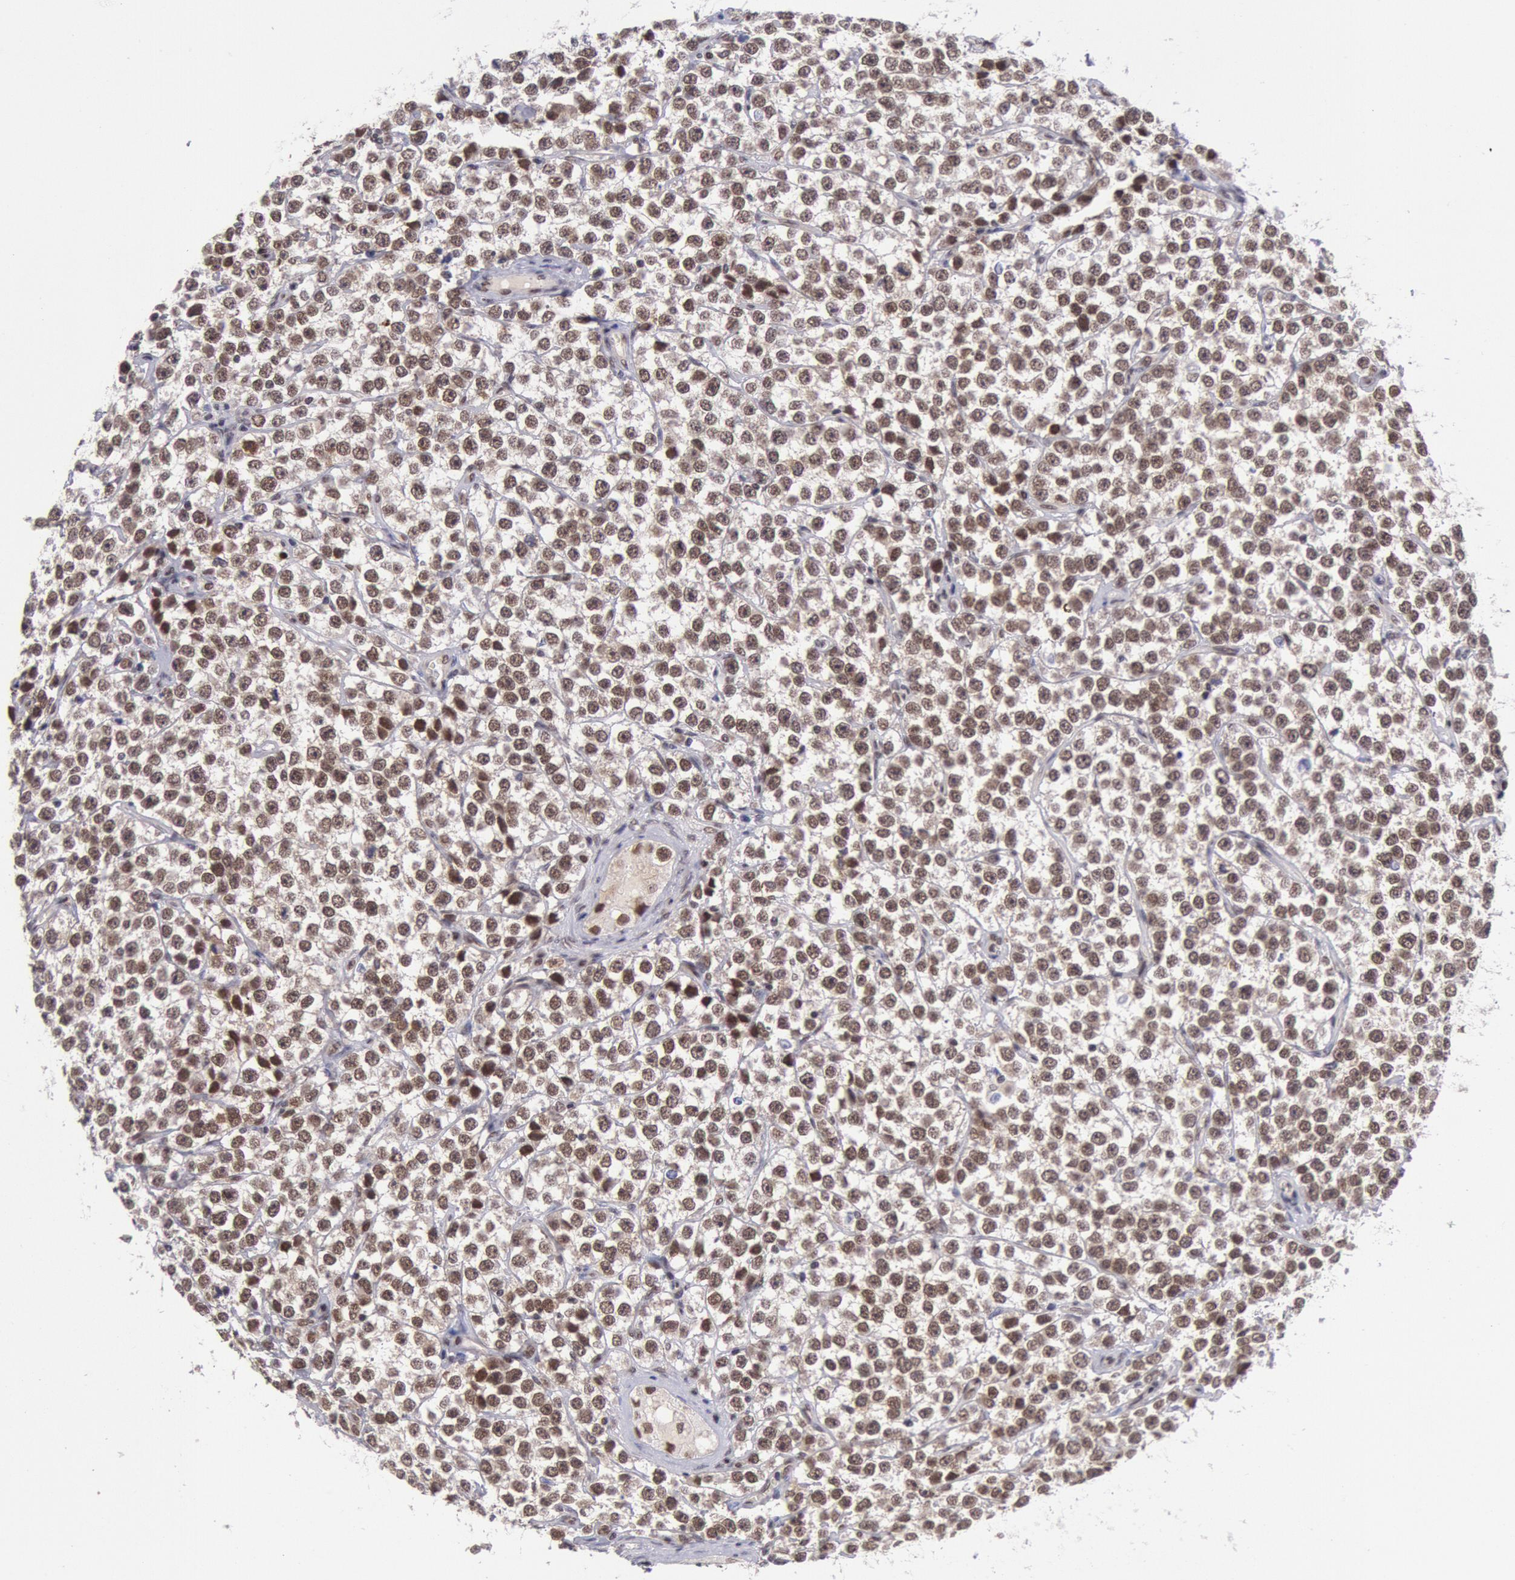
{"staining": {"intensity": "moderate", "quantity": ">75%", "location": "cytoplasmic/membranous,nuclear"}, "tissue": "testis cancer", "cell_type": "Tumor cells", "image_type": "cancer", "snomed": [{"axis": "morphology", "description": "Seminoma, NOS"}, {"axis": "topography", "description": "Testis"}], "caption": "IHC photomicrograph of neoplastic tissue: human testis cancer (seminoma) stained using immunohistochemistry displays medium levels of moderate protein expression localized specifically in the cytoplasmic/membranous and nuclear of tumor cells, appearing as a cytoplasmic/membranous and nuclear brown color.", "gene": "CDKN2B", "patient": {"sex": "male", "age": 25}}